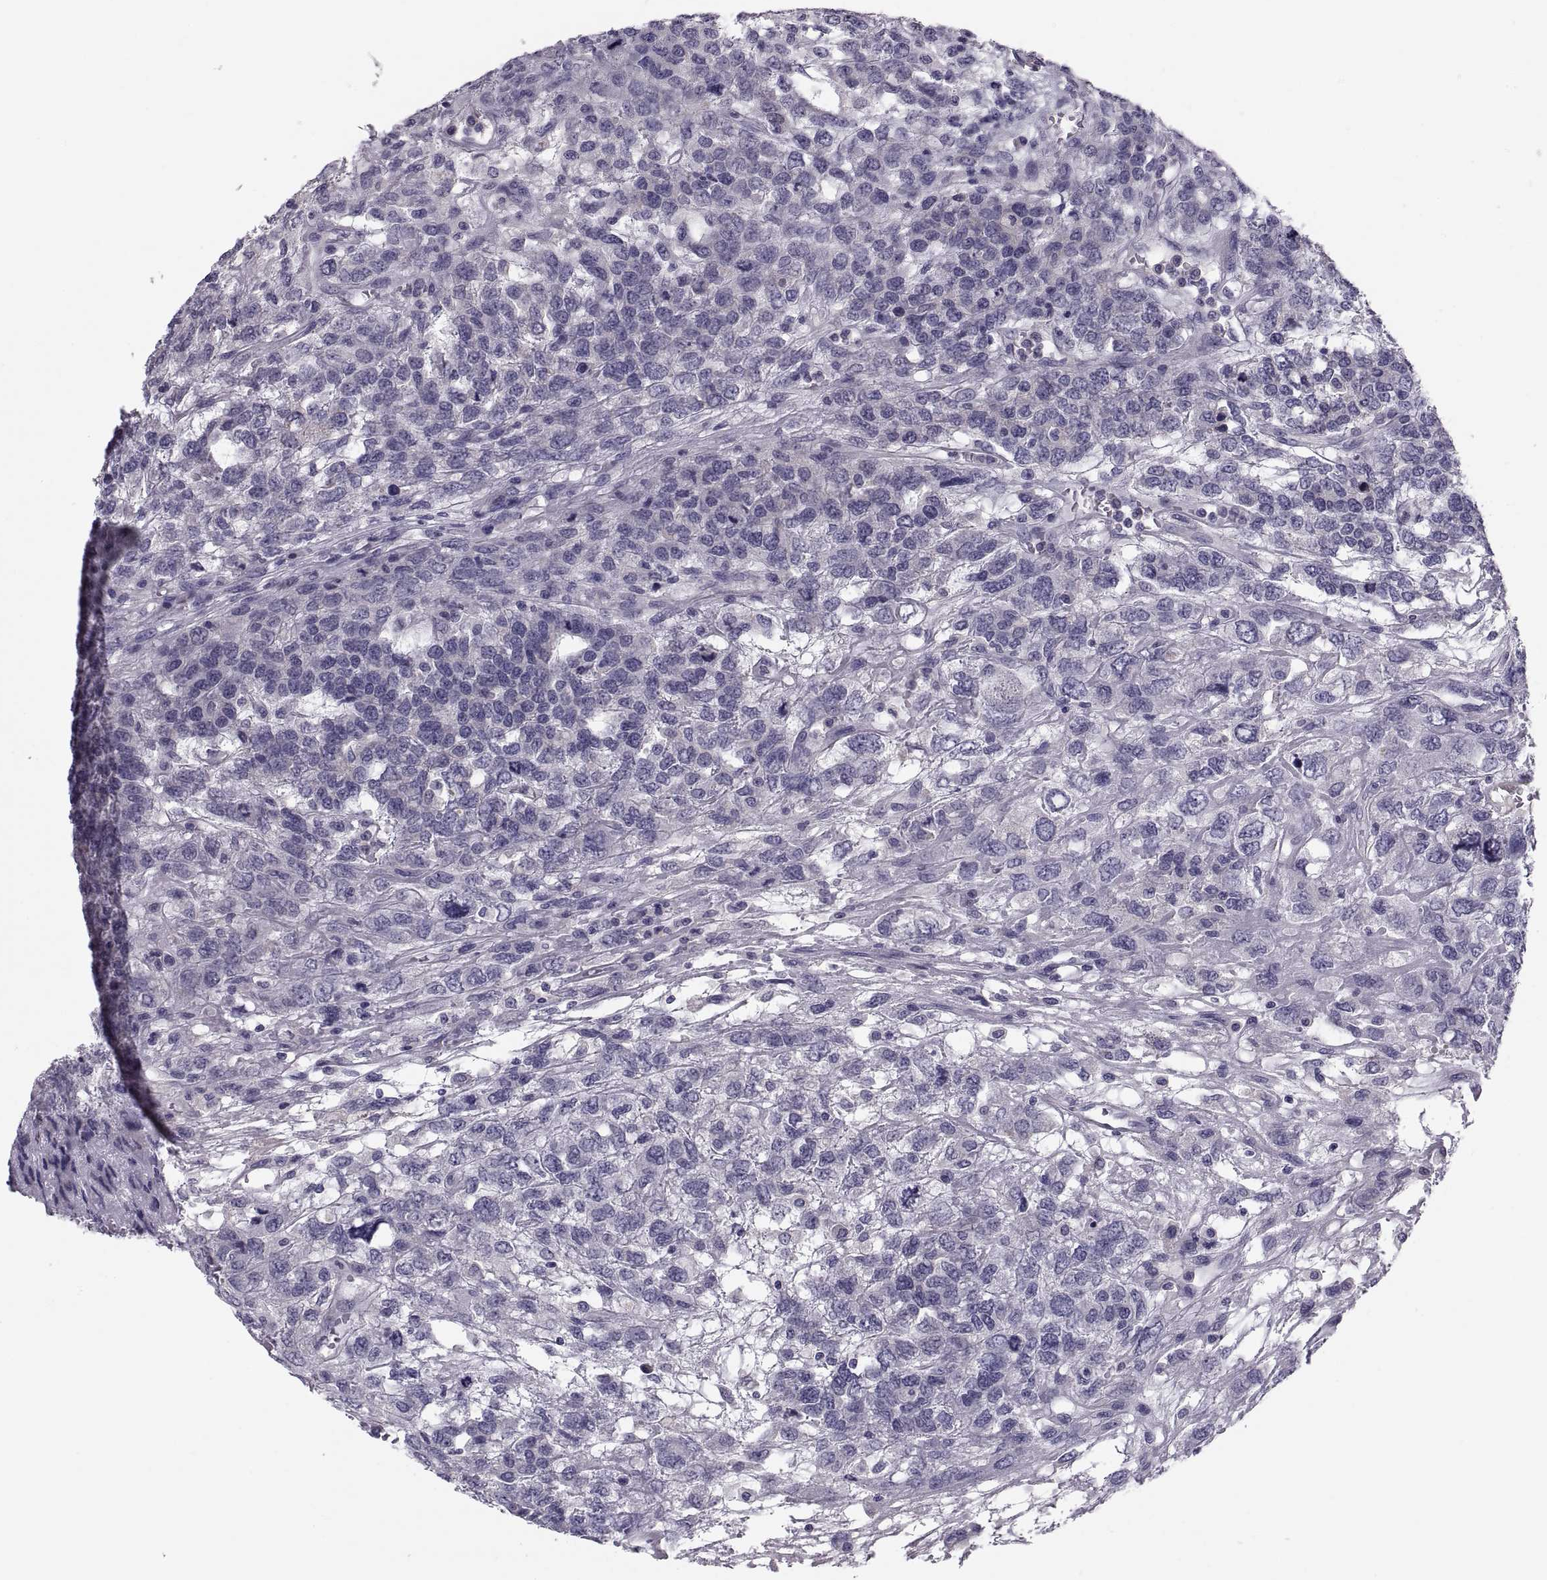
{"staining": {"intensity": "negative", "quantity": "none", "location": "none"}, "tissue": "testis cancer", "cell_type": "Tumor cells", "image_type": "cancer", "snomed": [{"axis": "morphology", "description": "Seminoma, NOS"}, {"axis": "topography", "description": "Testis"}], "caption": "Testis seminoma stained for a protein using immunohistochemistry demonstrates no staining tumor cells.", "gene": "PDZRN4", "patient": {"sex": "male", "age": 52}}